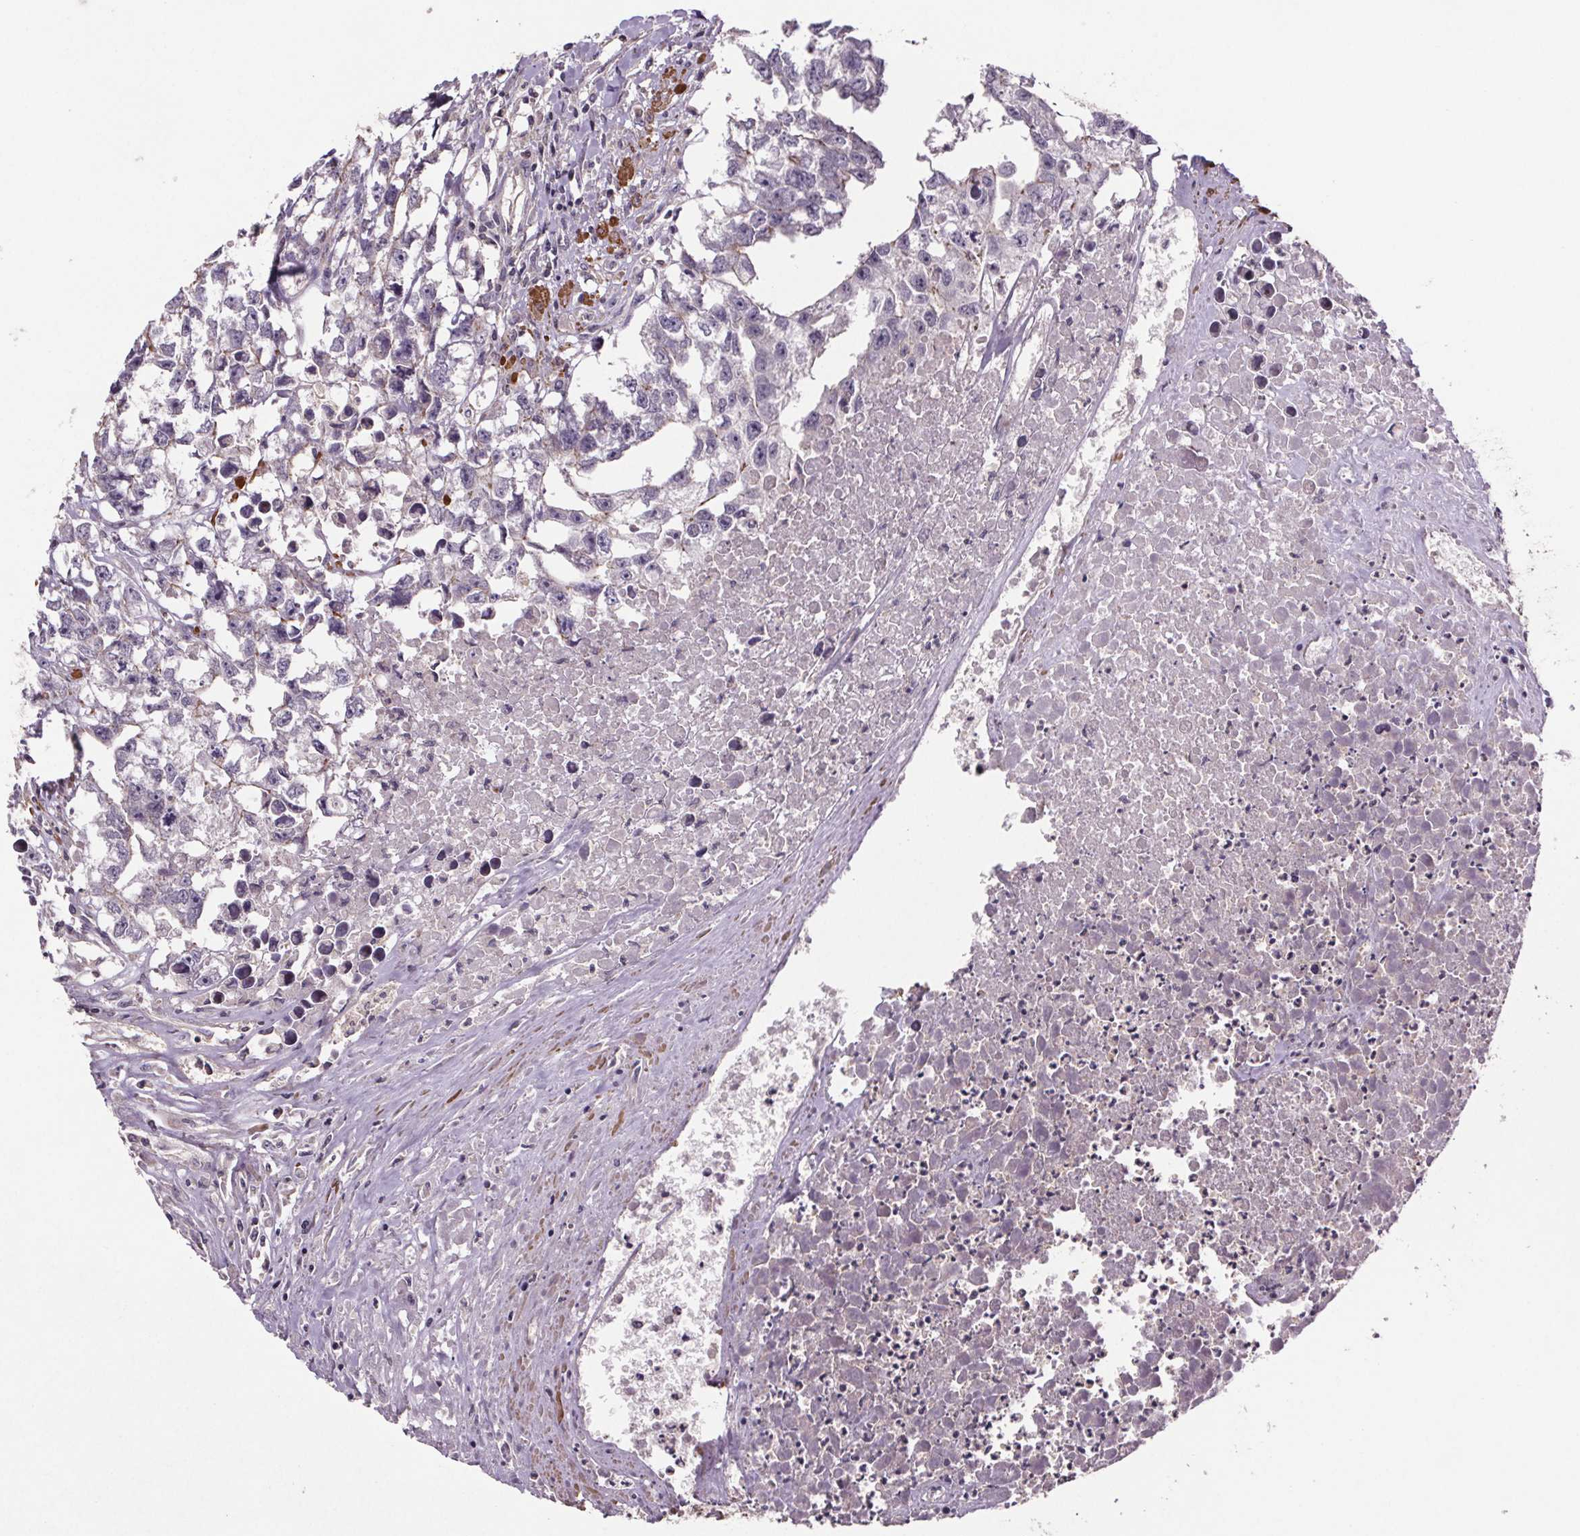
{"staining": {"intensity": "negative", "quantity": "none", "location": "none"}, "tissue": "testis cancer", "cell_type": "Tumor cells", "image_type": "cancer", "snomed": [{"axis": "morphology", "description": "Carcinoma, Embryonal, NOS"}, {"axis": "morphology", "description": "Teratoma, malignant, NOS"}, {"axis": "topography", "description": "Testis"}], "caption": "This is an immunohistochemistry (IHC) photomicrograph of testis cancer (malignant teratoma). There is no expression in tumor cells.", "gene": "CLN3", "patient": {"sex": "male", "age": 44}}